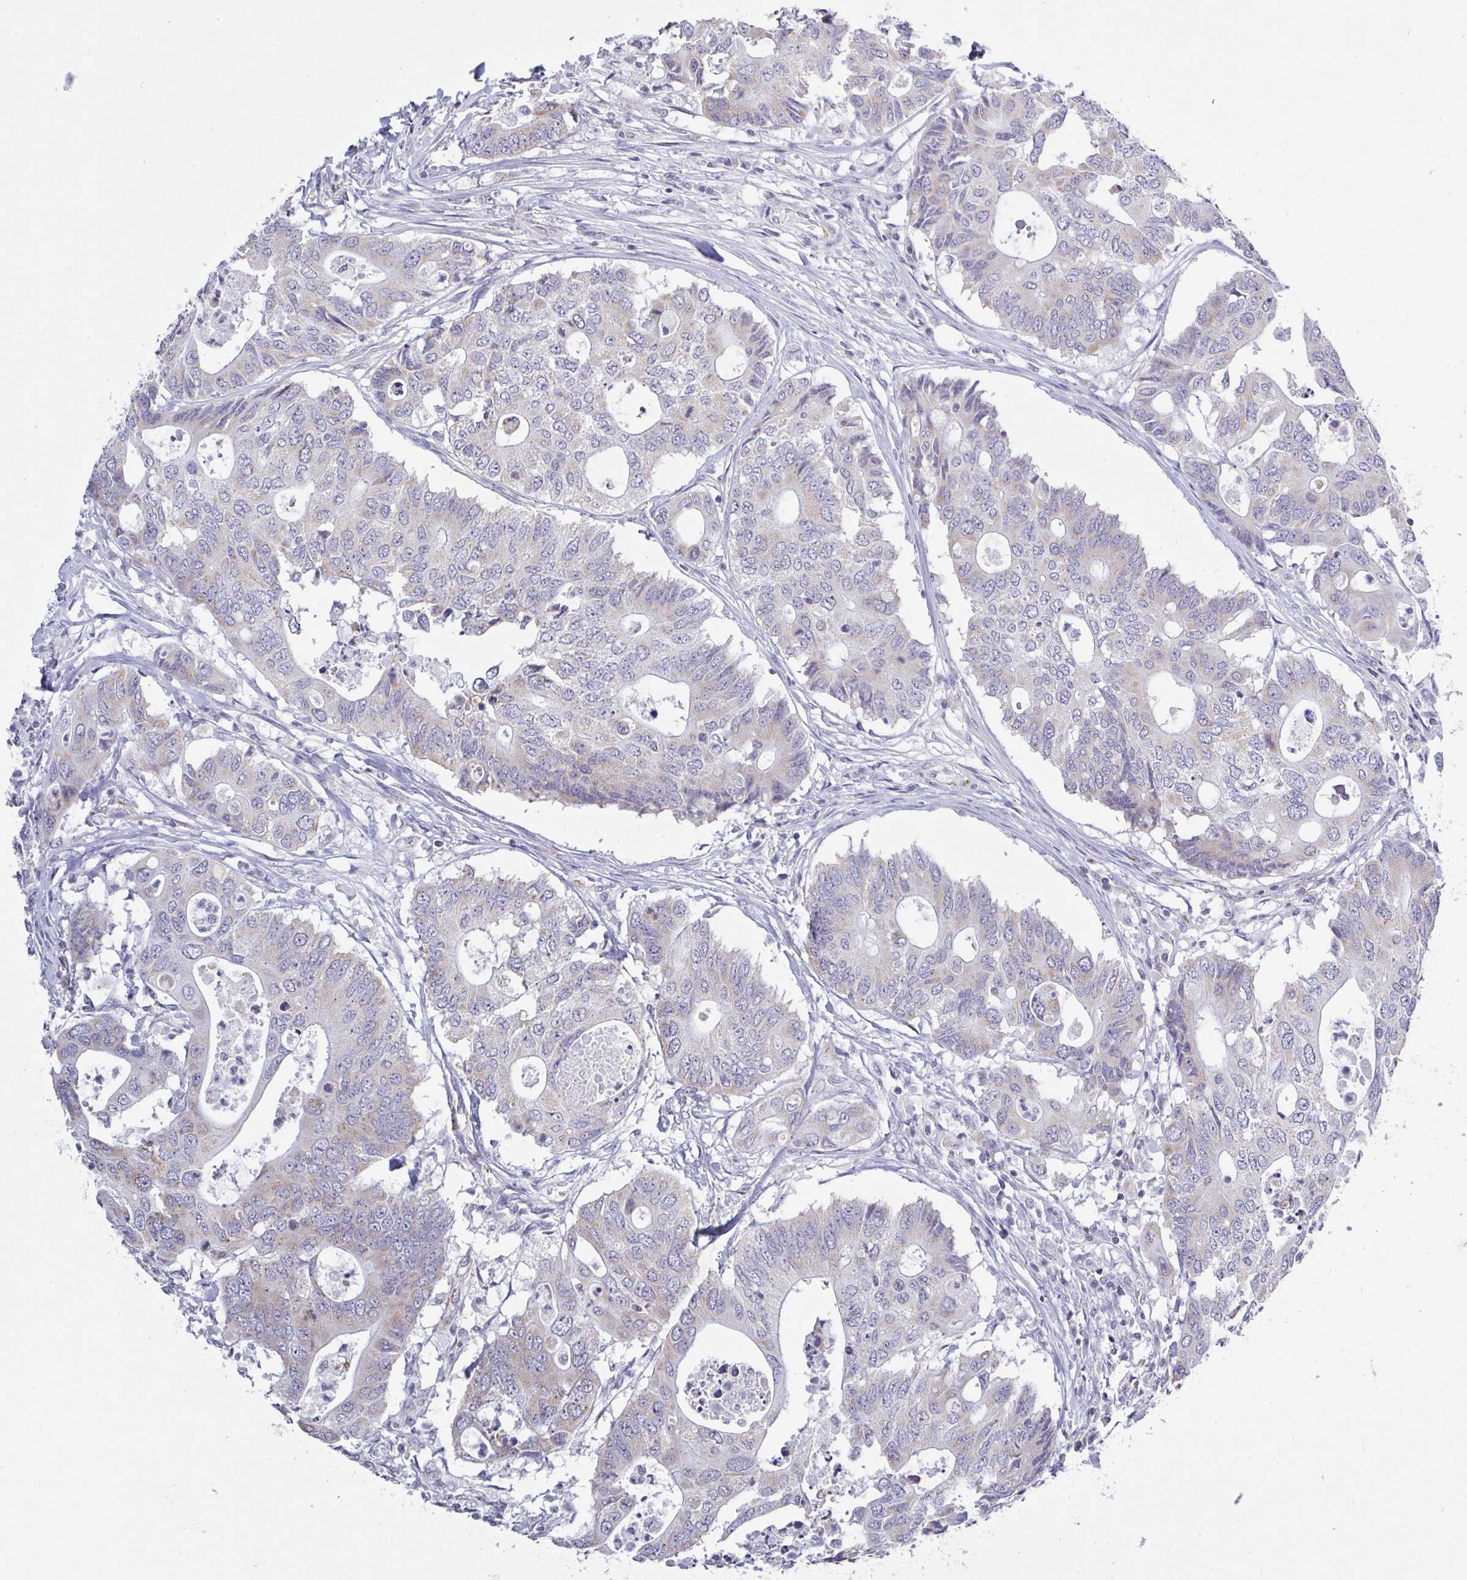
{"staining": {"intensity": "negative", "quantity": "none", "location": "none"}, "tissue": "colorectal cancer", "cell_type": "Tumor cells", "image_type": "cancer", "snomed": [{"axis": "morphology", "description": "Adenocarcinoma, NOS"}, {"axis": "topography", "description": "Colon"}], "caption": "IHC photomicrograph of colorectal cancer stained for a protein (brown), which reveals no staining in tumor cells. Nuclei are stained in blue.", "gene": "PLCD4", "patient": {"sex": "male", "age": 71}}